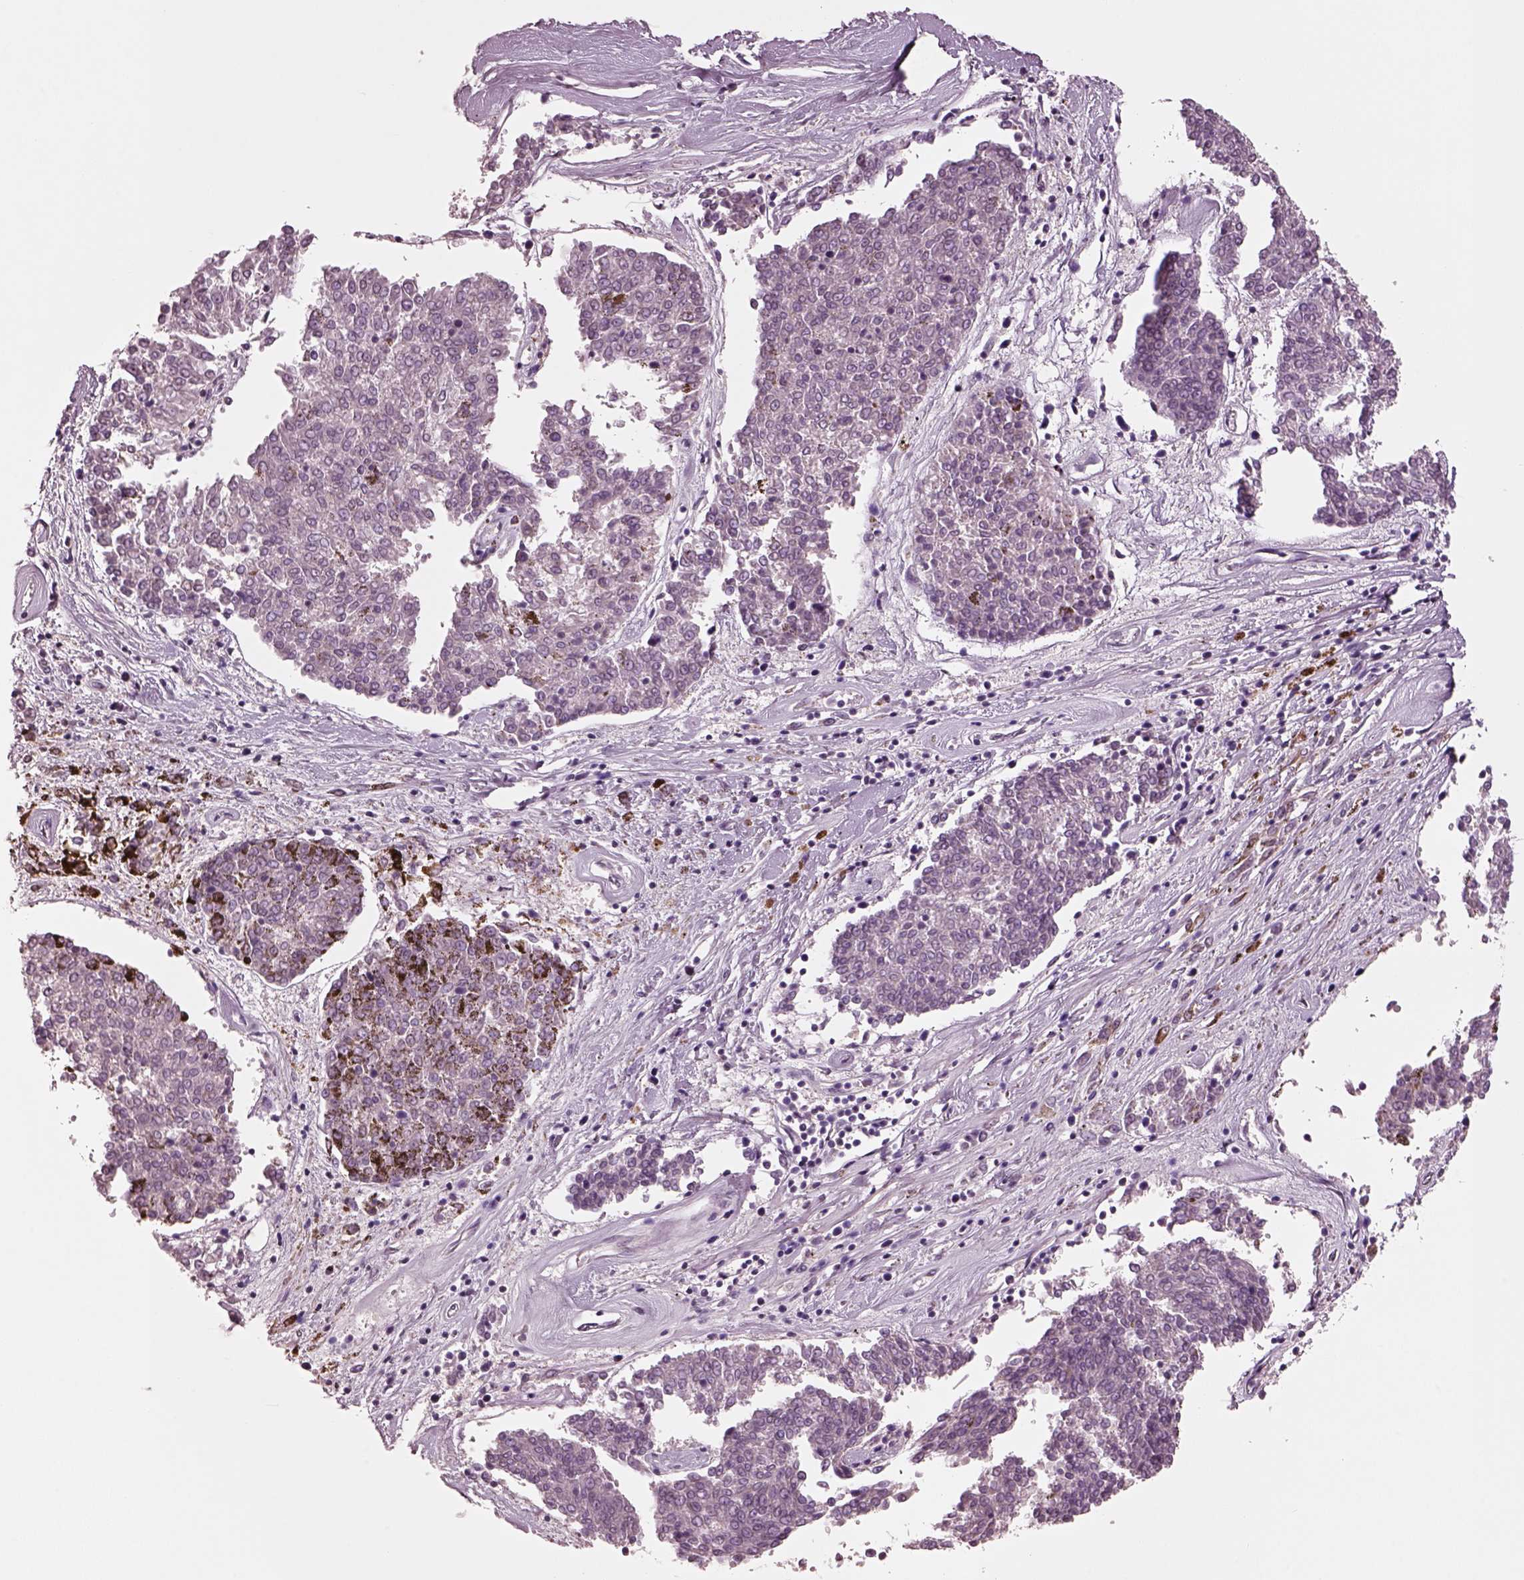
{"staining": {"intensity": "weak", "quantity": "<25%", "location": "cytoplasmic/membranous"}, "tissue": "melanoma", "cell_type": "Tumor cells", "image_type": "cancer", "snomed": [{"axis": "morphology", "description": "Malignant melanoma, NOS"}, {"axis": "topography", "description": "Skin"}], "caption": "This is an immunohistochemistry (IHC) photomicrograph of human malignant melanoma. There is no staining in tumor cells.", "gene": "WASHC2A", "patient": {"sex": "female", "age": 72}}